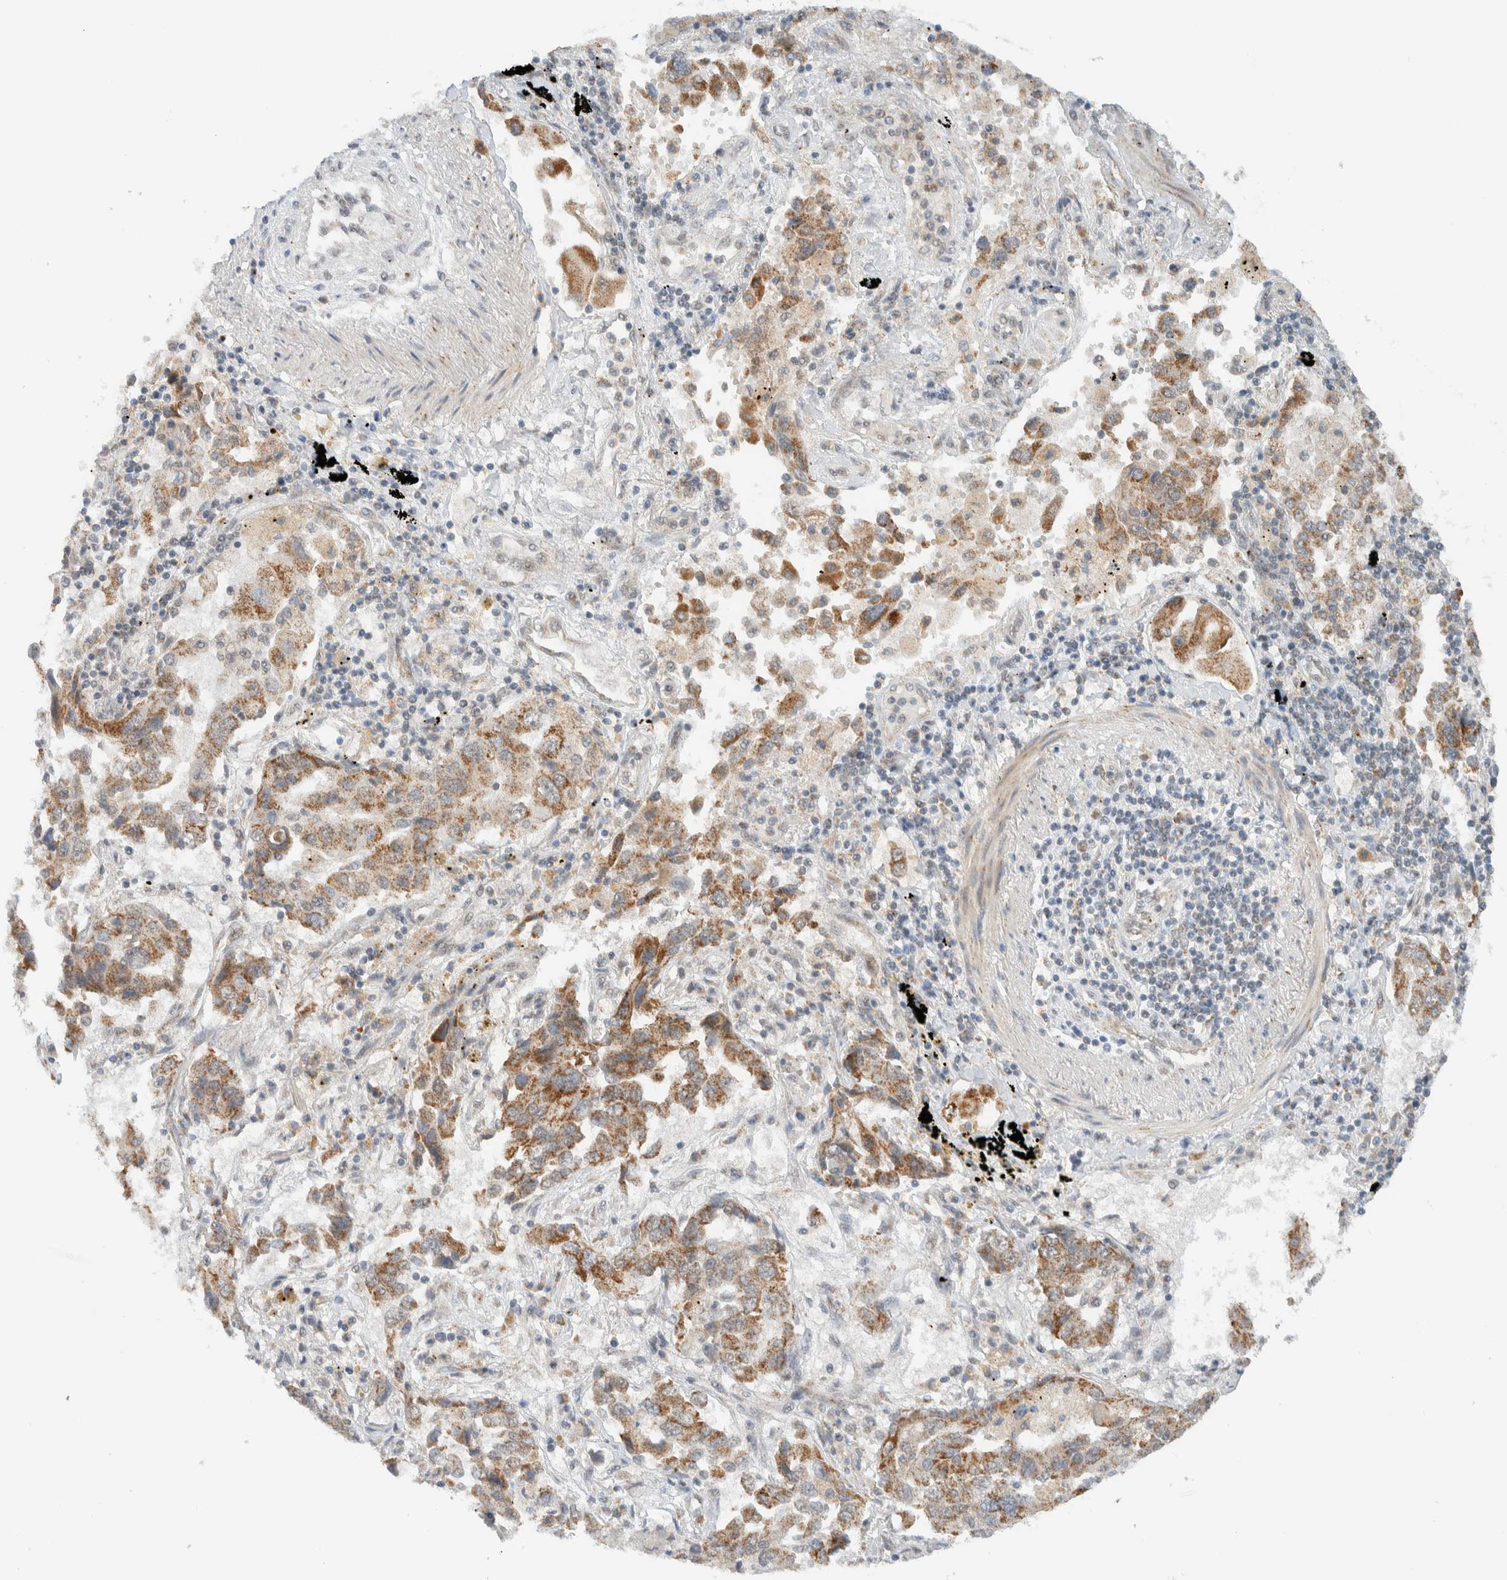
{"staining": {"intensity": "moderate", "quantity": ">75%", "location": "cytoplasmic/membranous"}, "tissue": "lung cancer", "cell_type": "Tumor cells", "image_type": "cancer", "snomed": [{"axis": "morphology", "description": "Adenocarcinoma, NOS"}, {"axis": "topography", "description": "Lung"}], "caption": "Immunohistochemistry (IHC) of lung cancer (adenocarcinoma) demonstrates medium levels of moderate cytoplasmic/membranous expression in approximately >75% of tumor cells.", "gene": "MRPL41", "patient": {"sex": "female", "age": 65}}